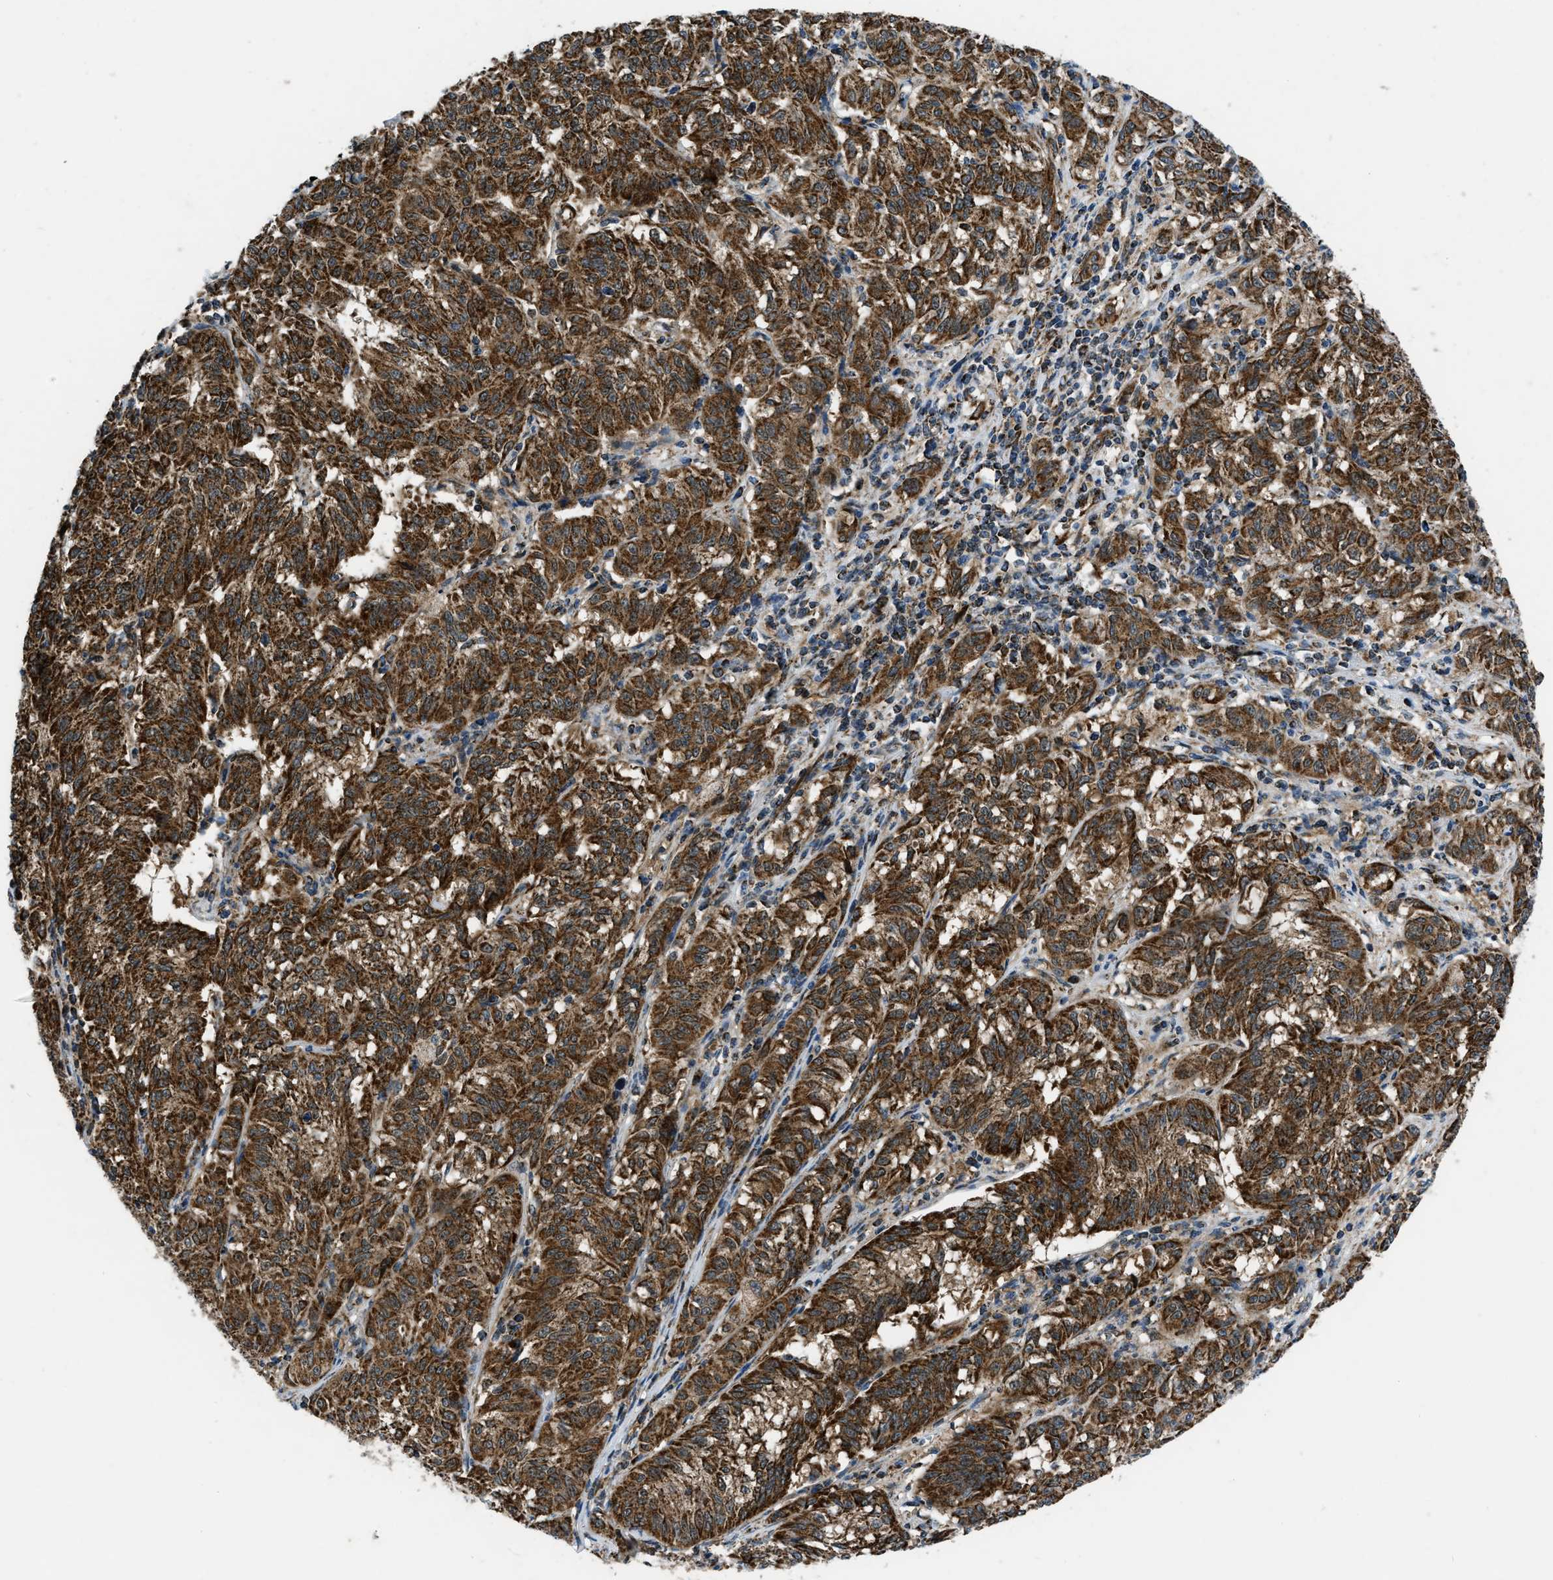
{"staining": {"intensity": "strong", "quantity": ">75%", "location": "cytoplasmic/membranous"}, "tissue": "melanoma", "cell_type": "Tumor cells", "image_type": "cancer", "snomed": [{"axis": "morphology", "description": "Malignant melanoma, NOS"}, {"axis": "topography", "description": "Skin"}], "caption": "Immunohistochemistry histopathology image of neoplastic tissue: human malignant melanoma stained using IHC exhibits high levels of strong protein expression localized specifically in the cytoplasmic/membranous of tumor cells, appearing as a cytoplasmic/membranous brown color.", "gene": "GSDME", "patient": {"sex": "female", "age": 72}}